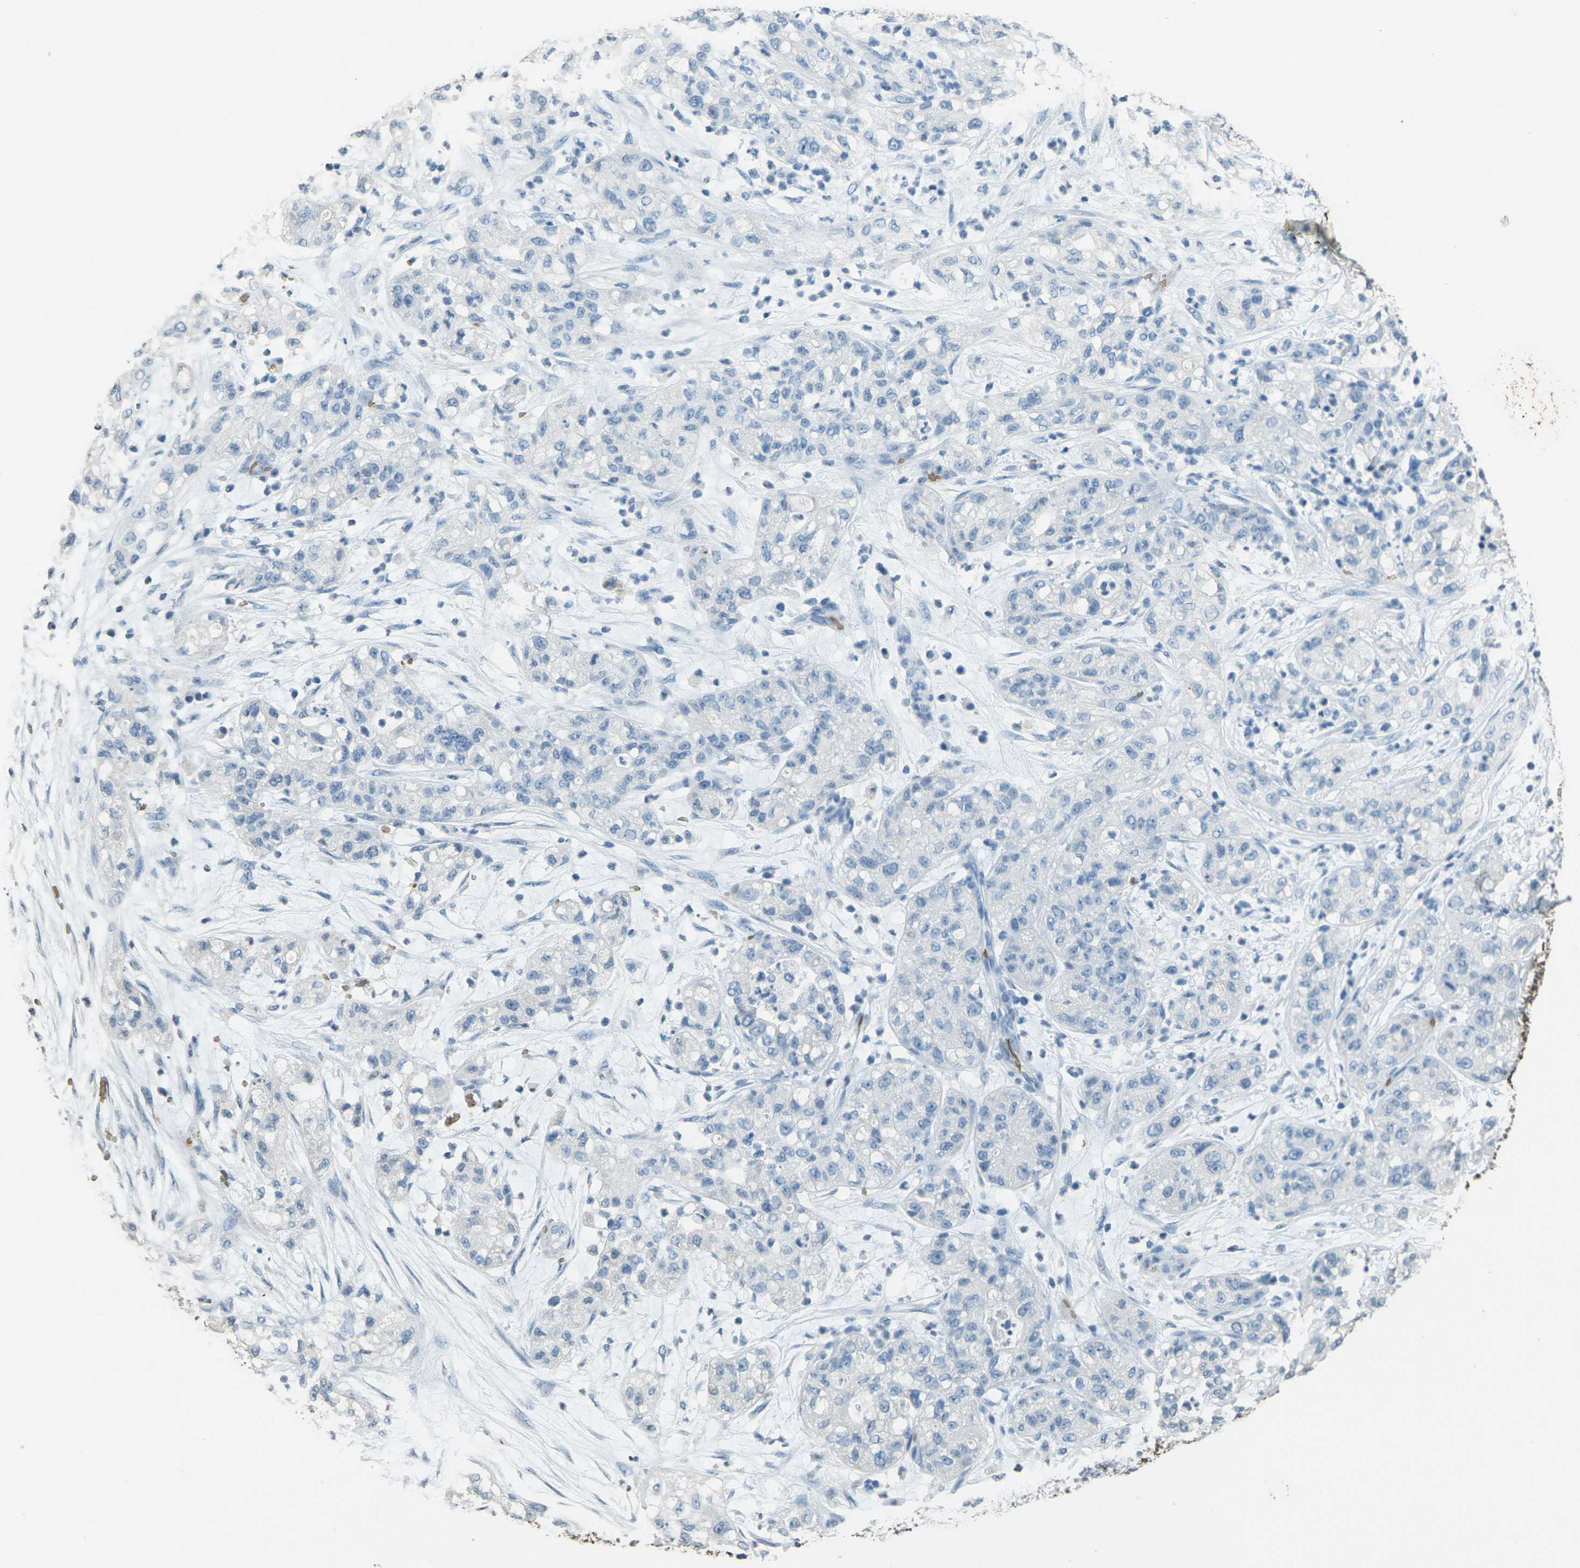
{"staining": {"intensity": "negative", "quantity": "none", "location": "none"}, "tissue": "pancreatic cancer", "cell_type": "Tumor cells", "image_type": "cancer", "snomed": [{"axis": "morphology", "description": "Adenocarcinoma, NOS"}, {"axis": "topography", "description": "Pancreas"}], "caption": "Tumor cells are negative for brown protein staining in pancreatic cancer.", "gene": "HBB", "patient": {"sex": "female", "age": 78}}